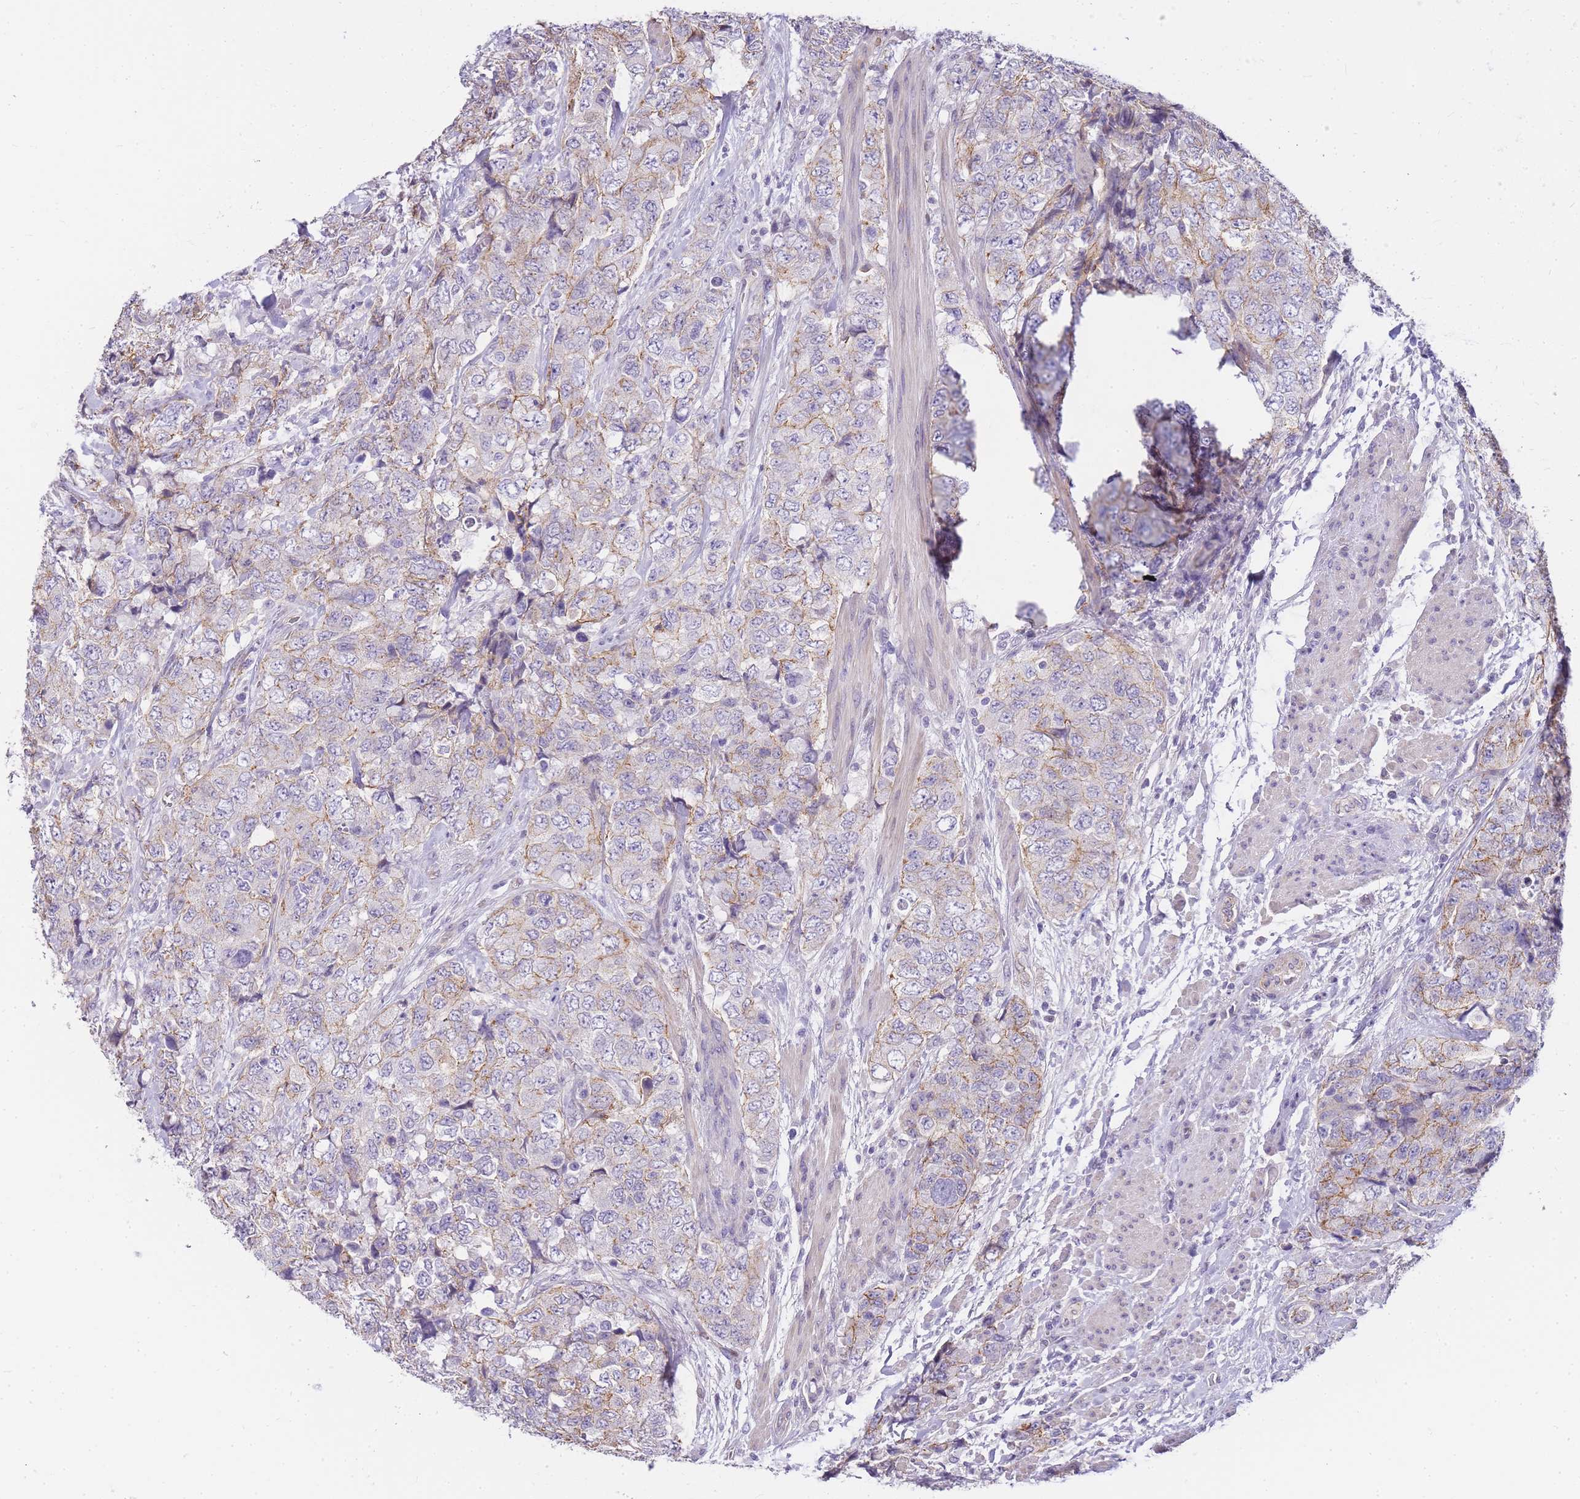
{"staining": {"intensity": "moderate", "quantity": "25%-75%", "location": "cytoplasmic/membranous"}, "tissue": "urothelial cancer", "cell_type": "Tumor cells", "image_type": "cancer", "snomed": [{"axis": "morphology", "description": "Urothelial carcinoma, High grade"}, {"axis": "topography", "description": "Urinary bladder"}], "caption": "This is an image of immunohistochemistry (IHC) staining of high-grade urothelial carcinoma, which shows moderate positivity in the cytoplasmic/membranous of tumor cells.", "gene": "CLBA1", "patient": {"sex": "female", "age": 78}}